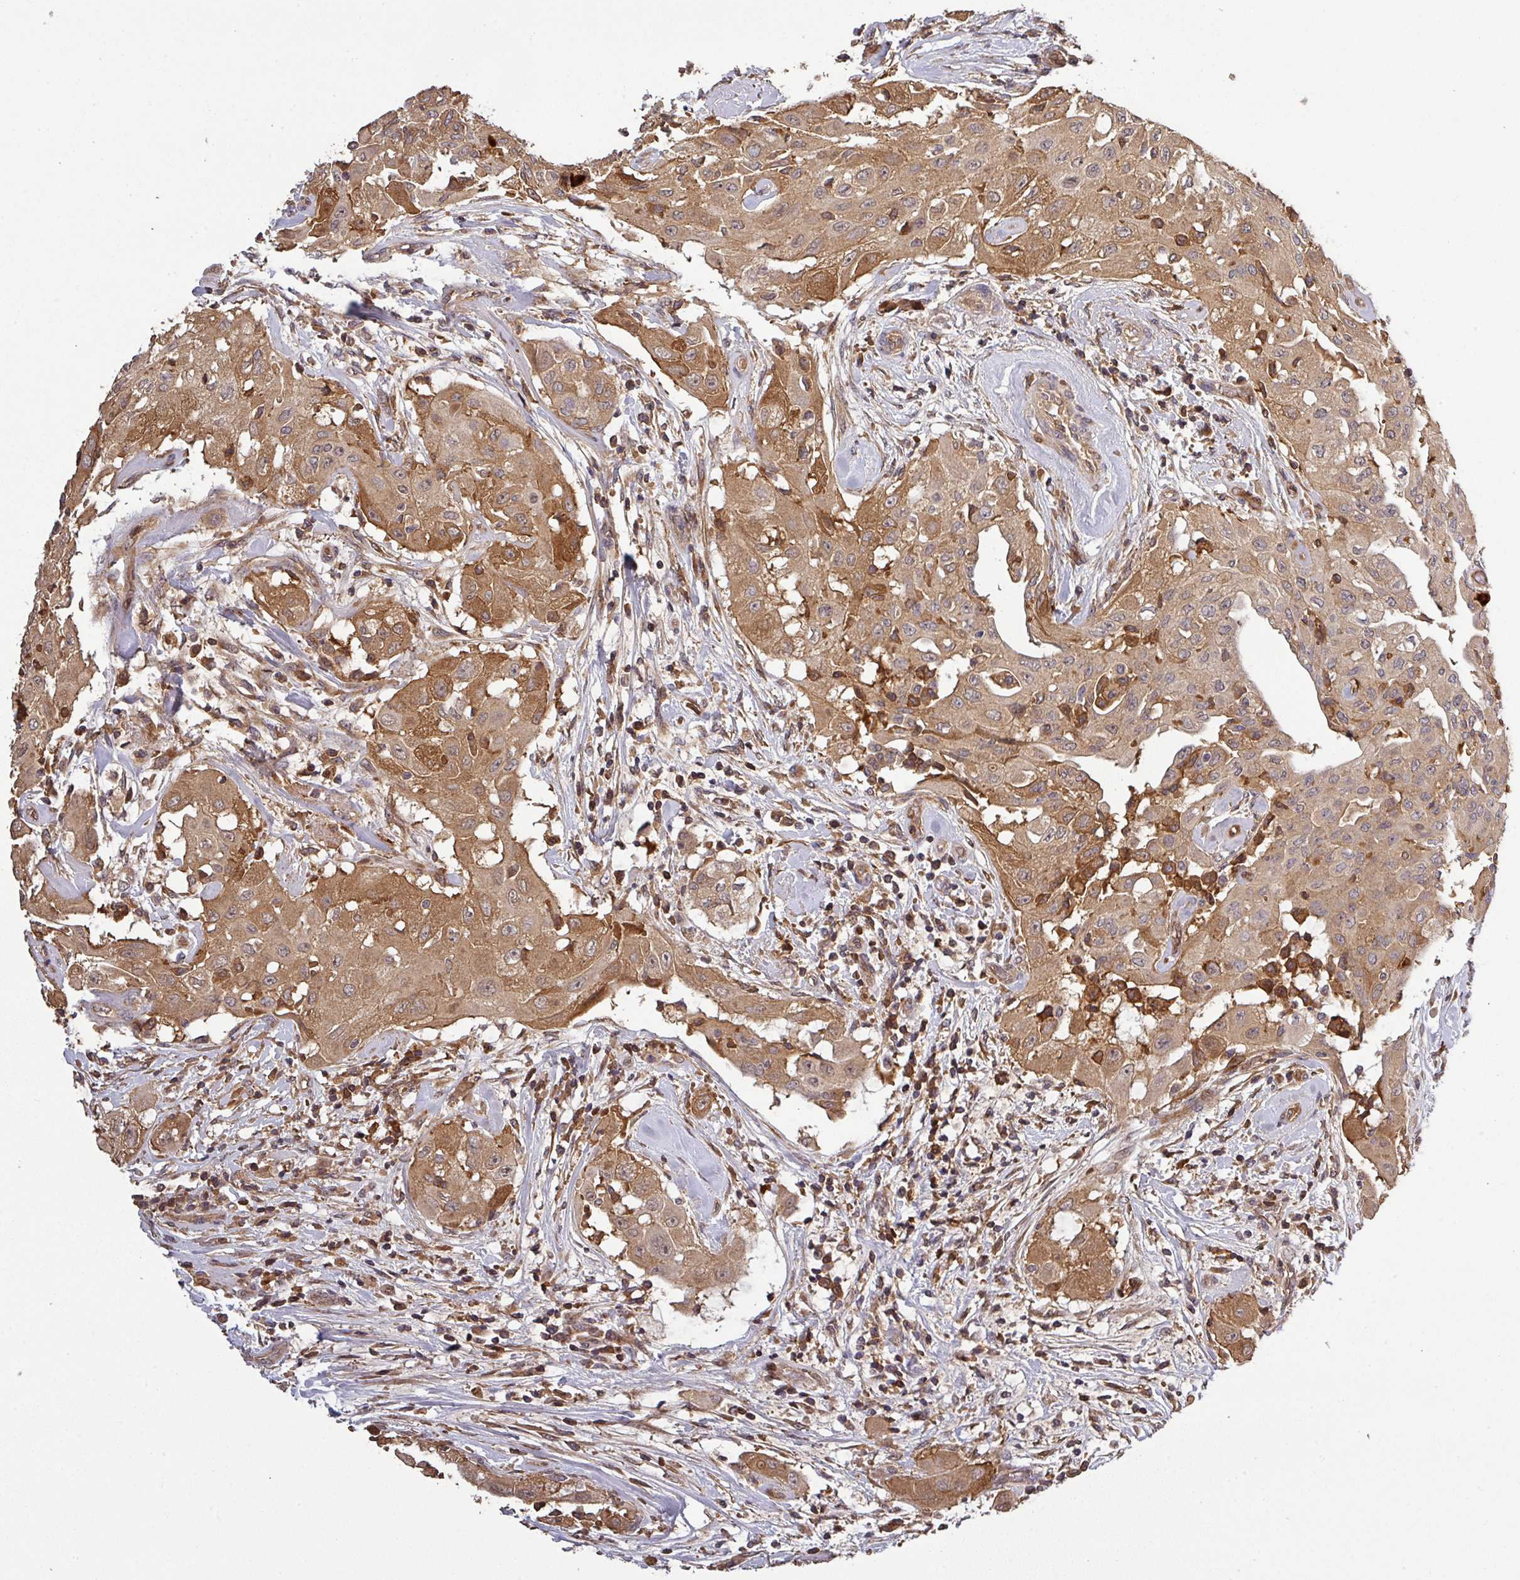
{"staining": {"intensity": "moderate", "quantity": ">75%", "location": "cytoplasmic/membranous"}, "tissue": "thyroid cancer", "cell_type": "Tumor cells", "image_type": "cancer", "snomed": [{"axis": "morphology", "description": "Papillary adenocarcinoma, NOS"}, {"axis": "topography", "description": "Thyroid gland"}], "caption": "High-power microscopy captured an immunohistochemistry histopathology image of papillary adenocarcinoma (thyroid), revealing moderate cytoplasmic/membranous positivity in approximately >75% of tumor cells.", "gene": "ISLR", "patient": {"sex": "female", "age": 59}}